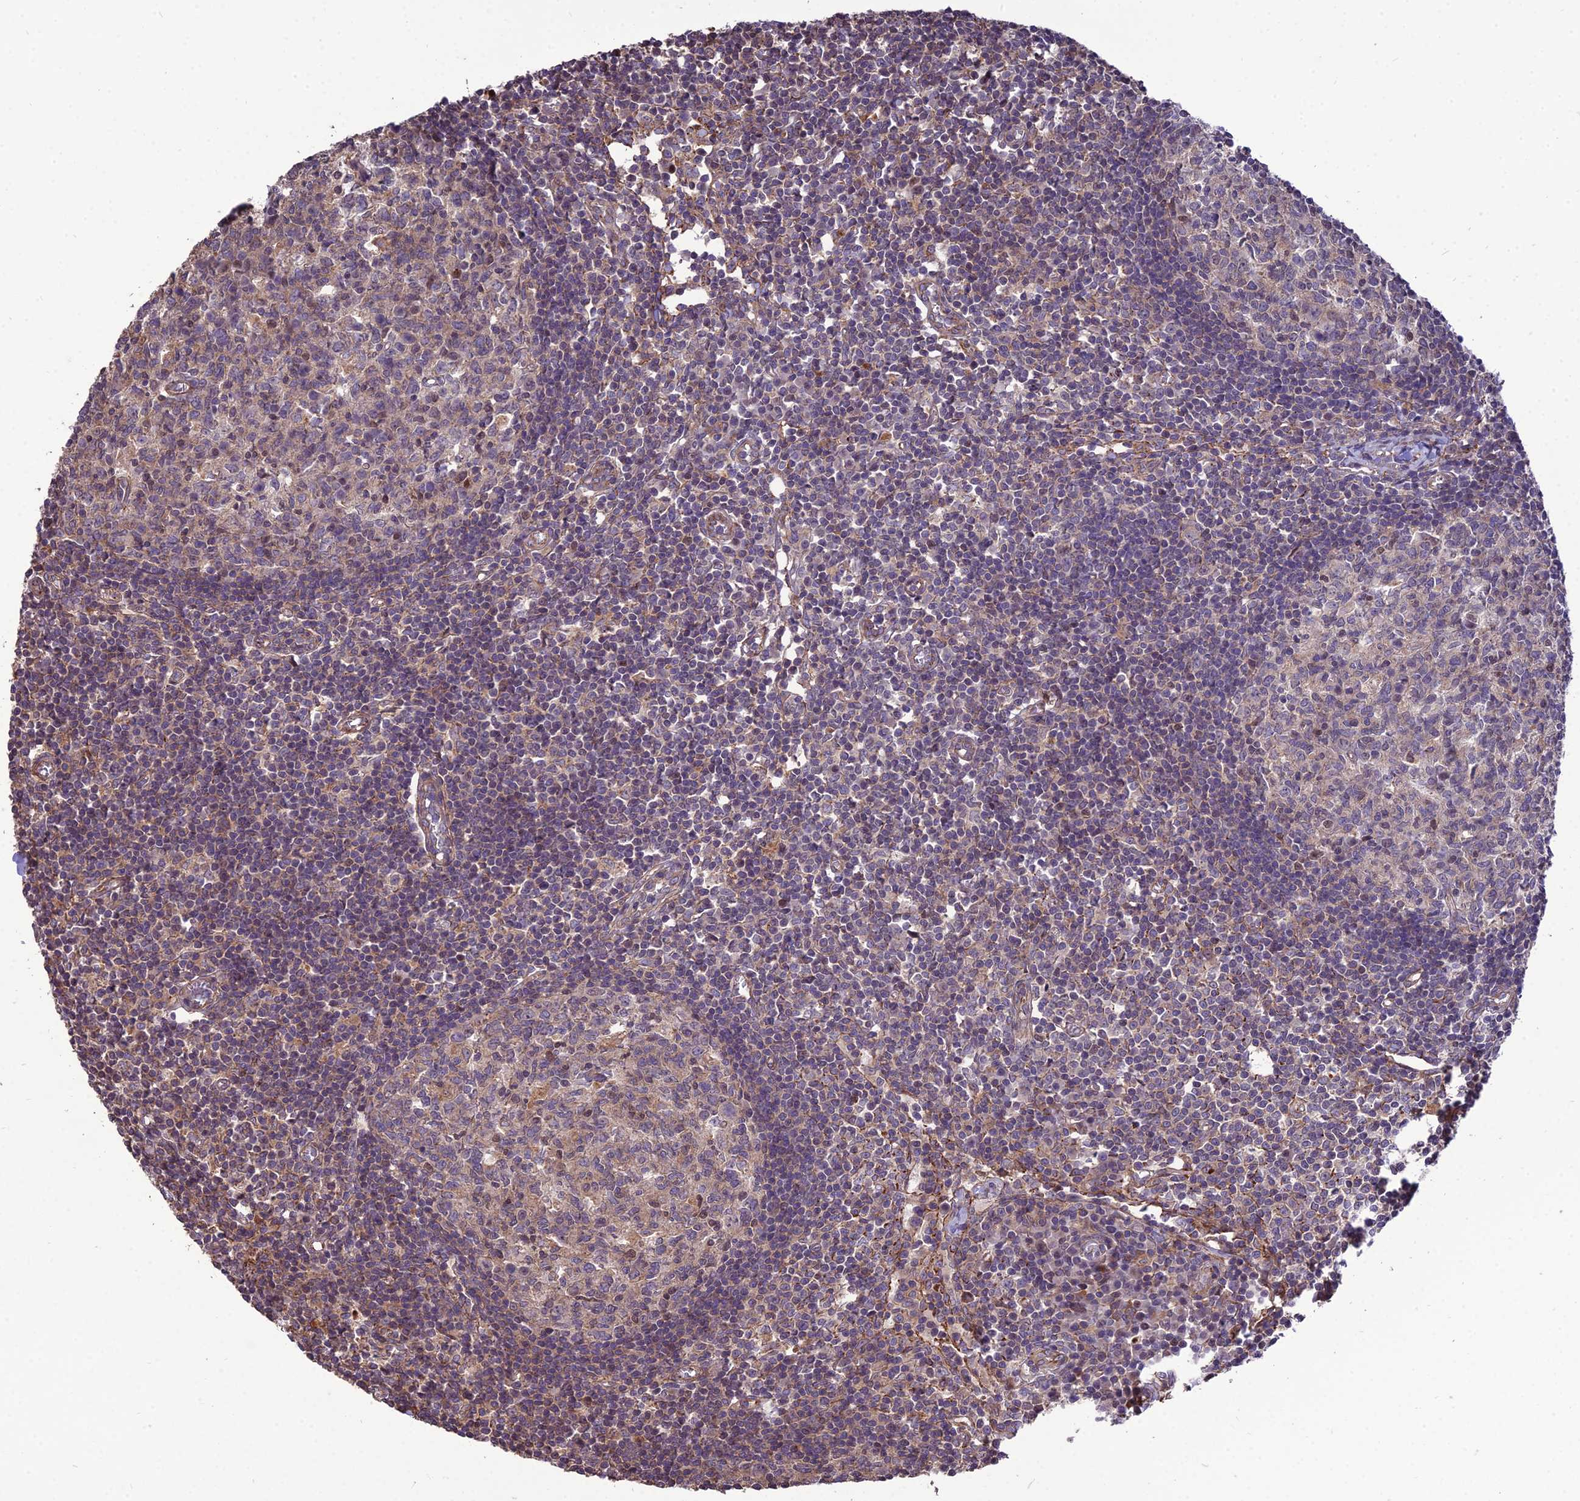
{"staining": {"intensity": "weak", "quantity": "25%-75%", "location": "cytoplasmic/membranous"}, "tissue": "lymph node", "cell_type": "Germinal center cells", "image_type": "normal", "snomed": [{"axis": "morphology", "description": "Normal tissue, NOS"}, {"axis": "topography", "description": "Lymph node"}], "caption": "Weak cytoplasmic/membranous positivity for a protein is appreciated in about 25%-75% of germinal center cells of unremarkable lymph node using immunohistochemistry (IHC).", "gene": "TSPYL2", "patient": {"sex": "female", "age": 55}}